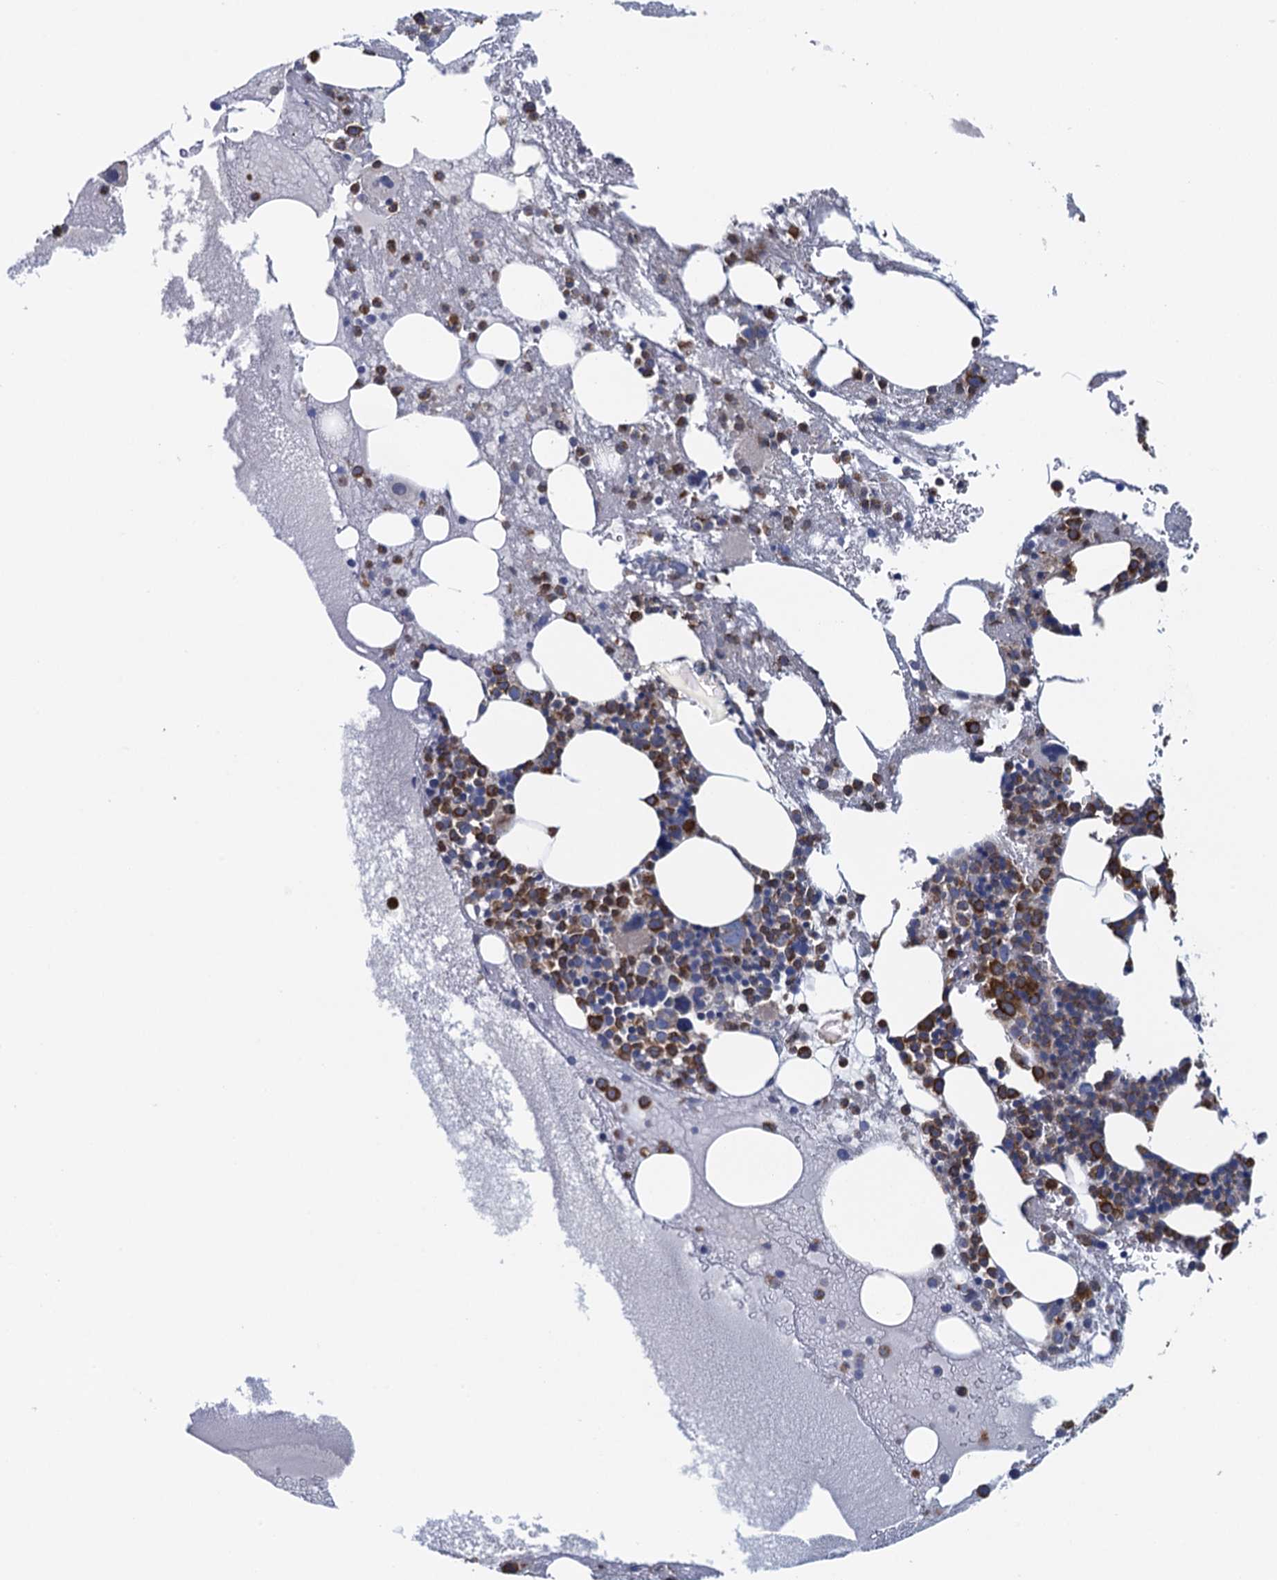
{"staining": {"intensity": "strong", "quantity": "25%-75%", "location": "cytoplasmic/membranous"}, "tissue": "bone marrow", "cell_type": "Hematopoietic cells", "image_type": "normal", "snomed": [{"axis": "morphology", "description": "Normal tissue, NOS"}, {"axis": "topography", "description": "Bone marrow"}], "caption": "Bone marrow was stained to show a protein in brown. There is high levels of strong cytoplasmic/membranous staining in about 25%-75% of hematopoietic cells.", "gene": "ADCY9", "patient": {"sex": "male", "age": 61}}